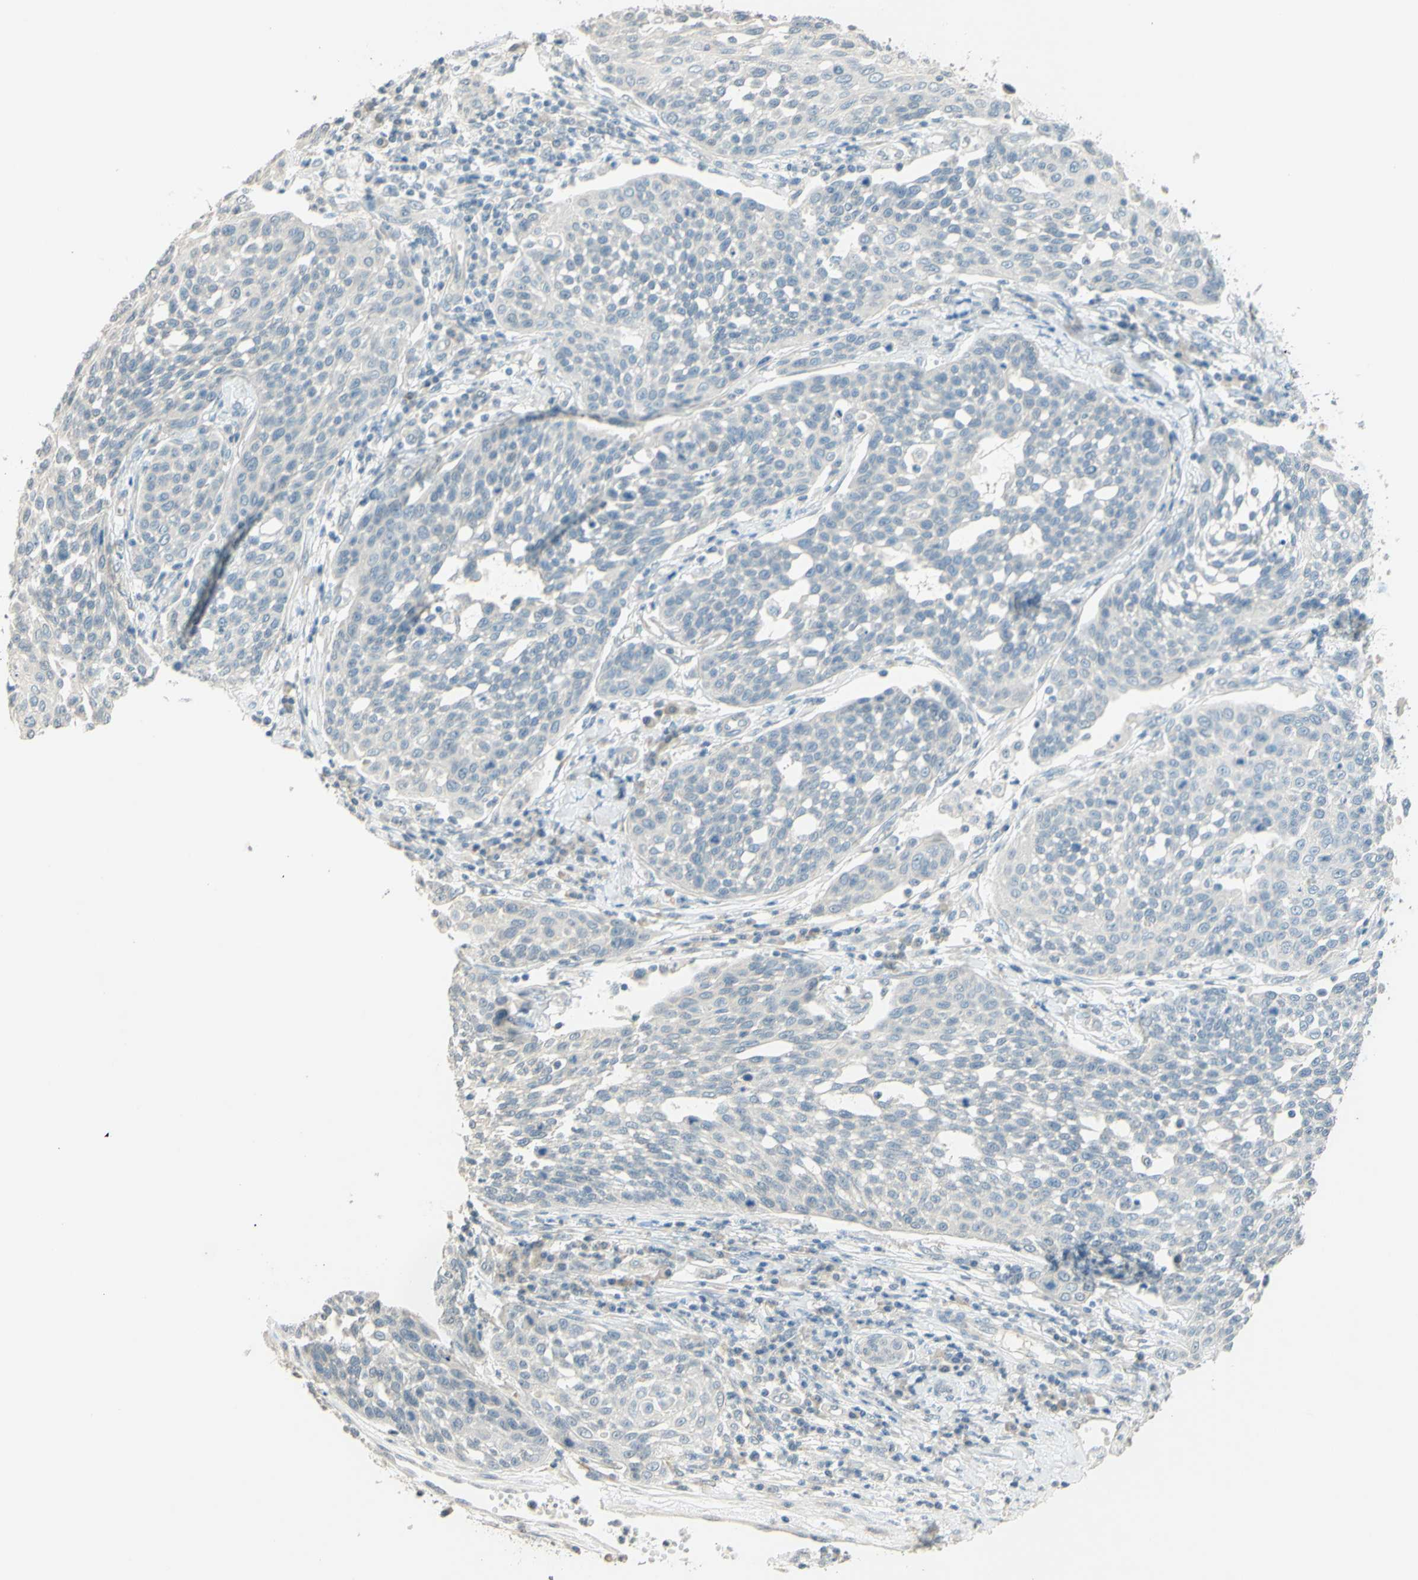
{"staining": {"intensity": "negative", "quantity": "none", "location": "none"}, "tissue": "cervical cancer", "cell_type": "Tumor cells", "image_type": "cancer", "snomed": [{"axis": "morphology", "description": "Squamous cell carcinoma, NOS"}, {"axis": "topography", "description": "Cervix"}], "caption": "High power microscopy image of an immunohistochemistry image of squamous cell carcinoma (cervical), revealing no significant expression in tumor cells.", "gene": "MAG", "patient": {"sex": "female", "age": 34}}